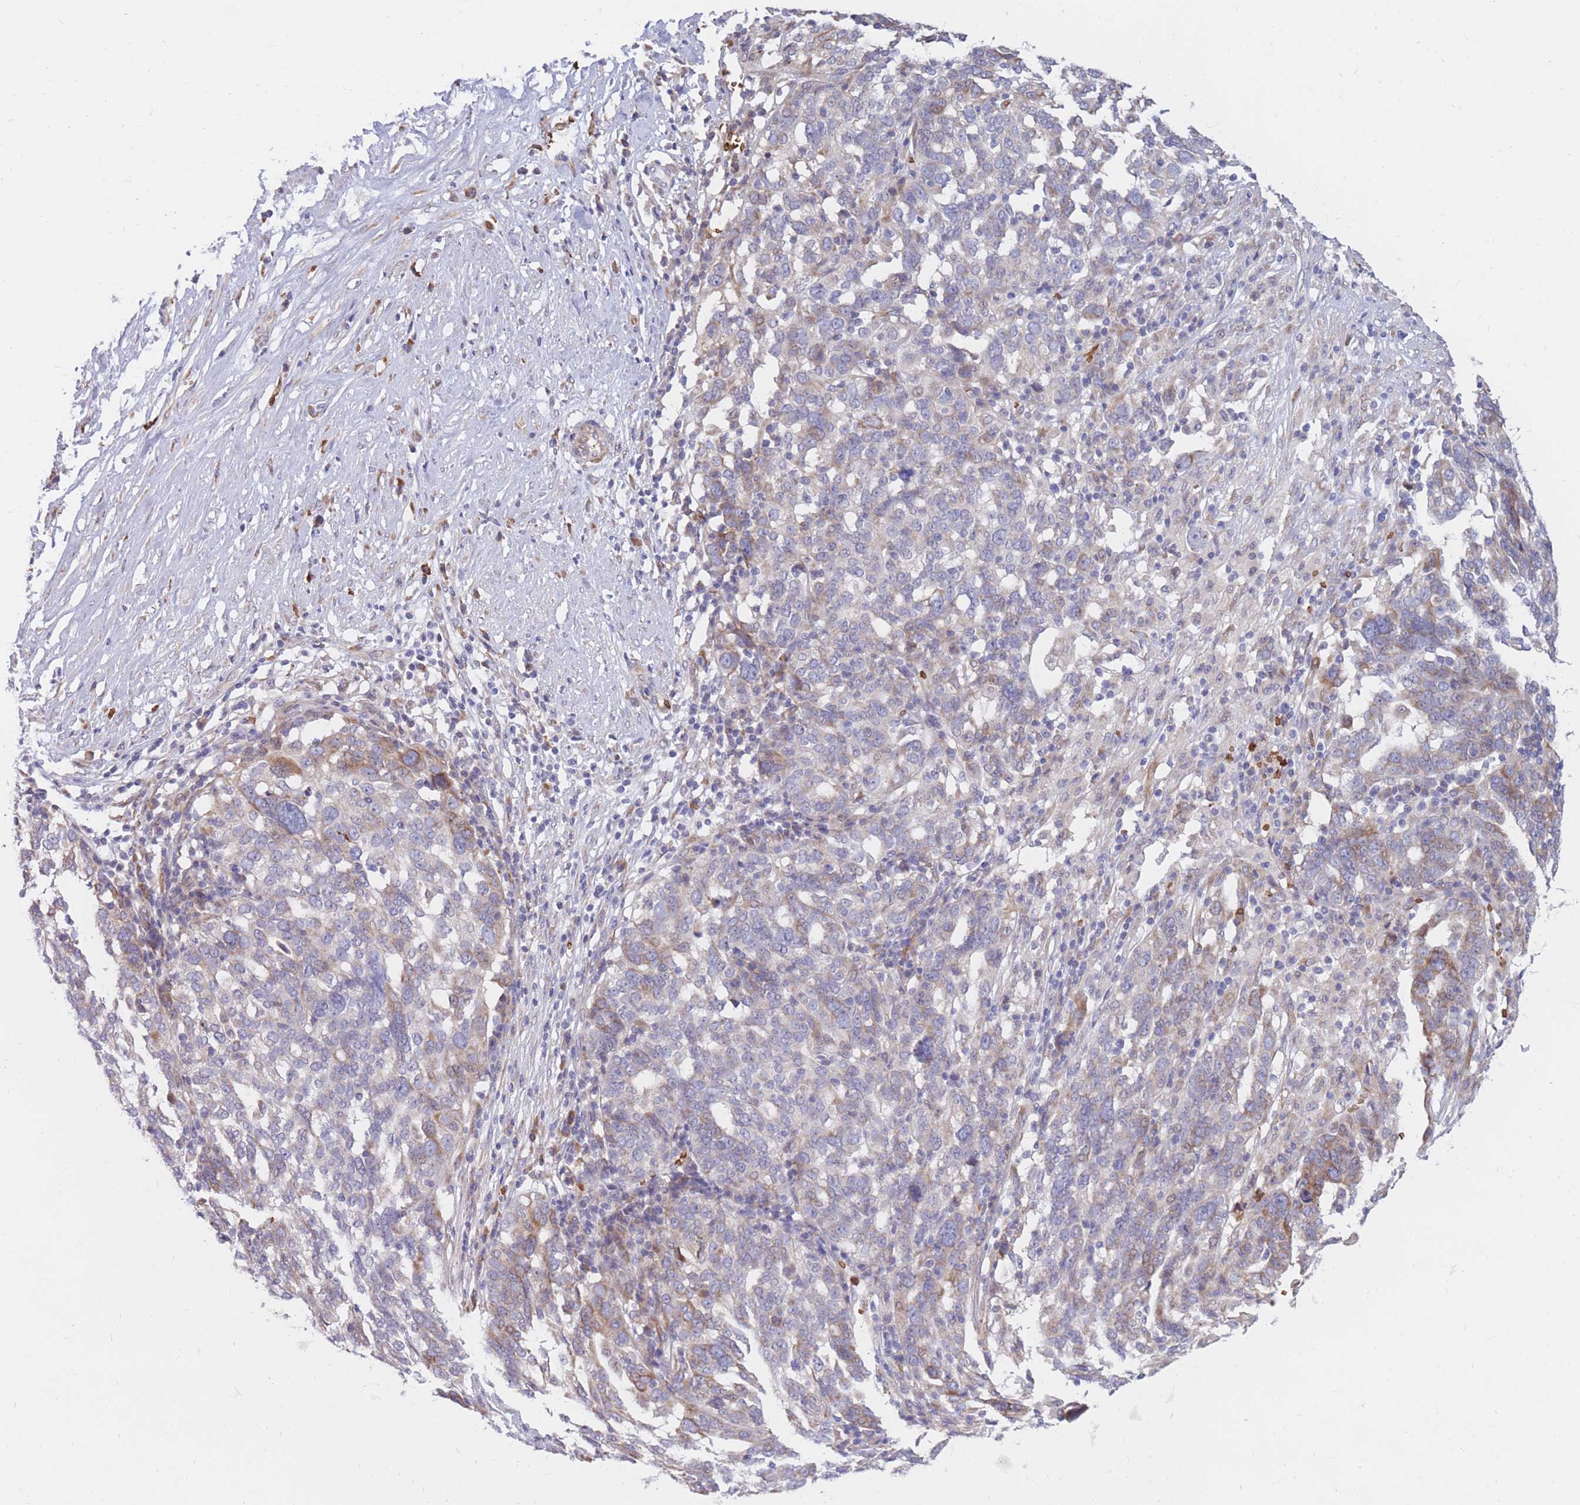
{"staining": {"intensity": "moderate", "quantity": "<25%", "location": "cytoplasmic/membranous"}, "tissue": "ovarian cancer", "cell_type": "Tumor cells", "image_type": "cancer", "snomed": [{"axis": "morphology", "description": "Cystadenocarcinoma, serous, NOS"}, {"axis": "topography", "description": "Ovary"}], "caption": "IHC image of human ovarian serous cystadenocarcinoma stained for a protein (brown), which shows low levels of moderate cytoplasmic/membranous expression in approximately <25% of tumor cells.", "gene": "ATP10D", "patient": {"sex": "female", "age": 59}}